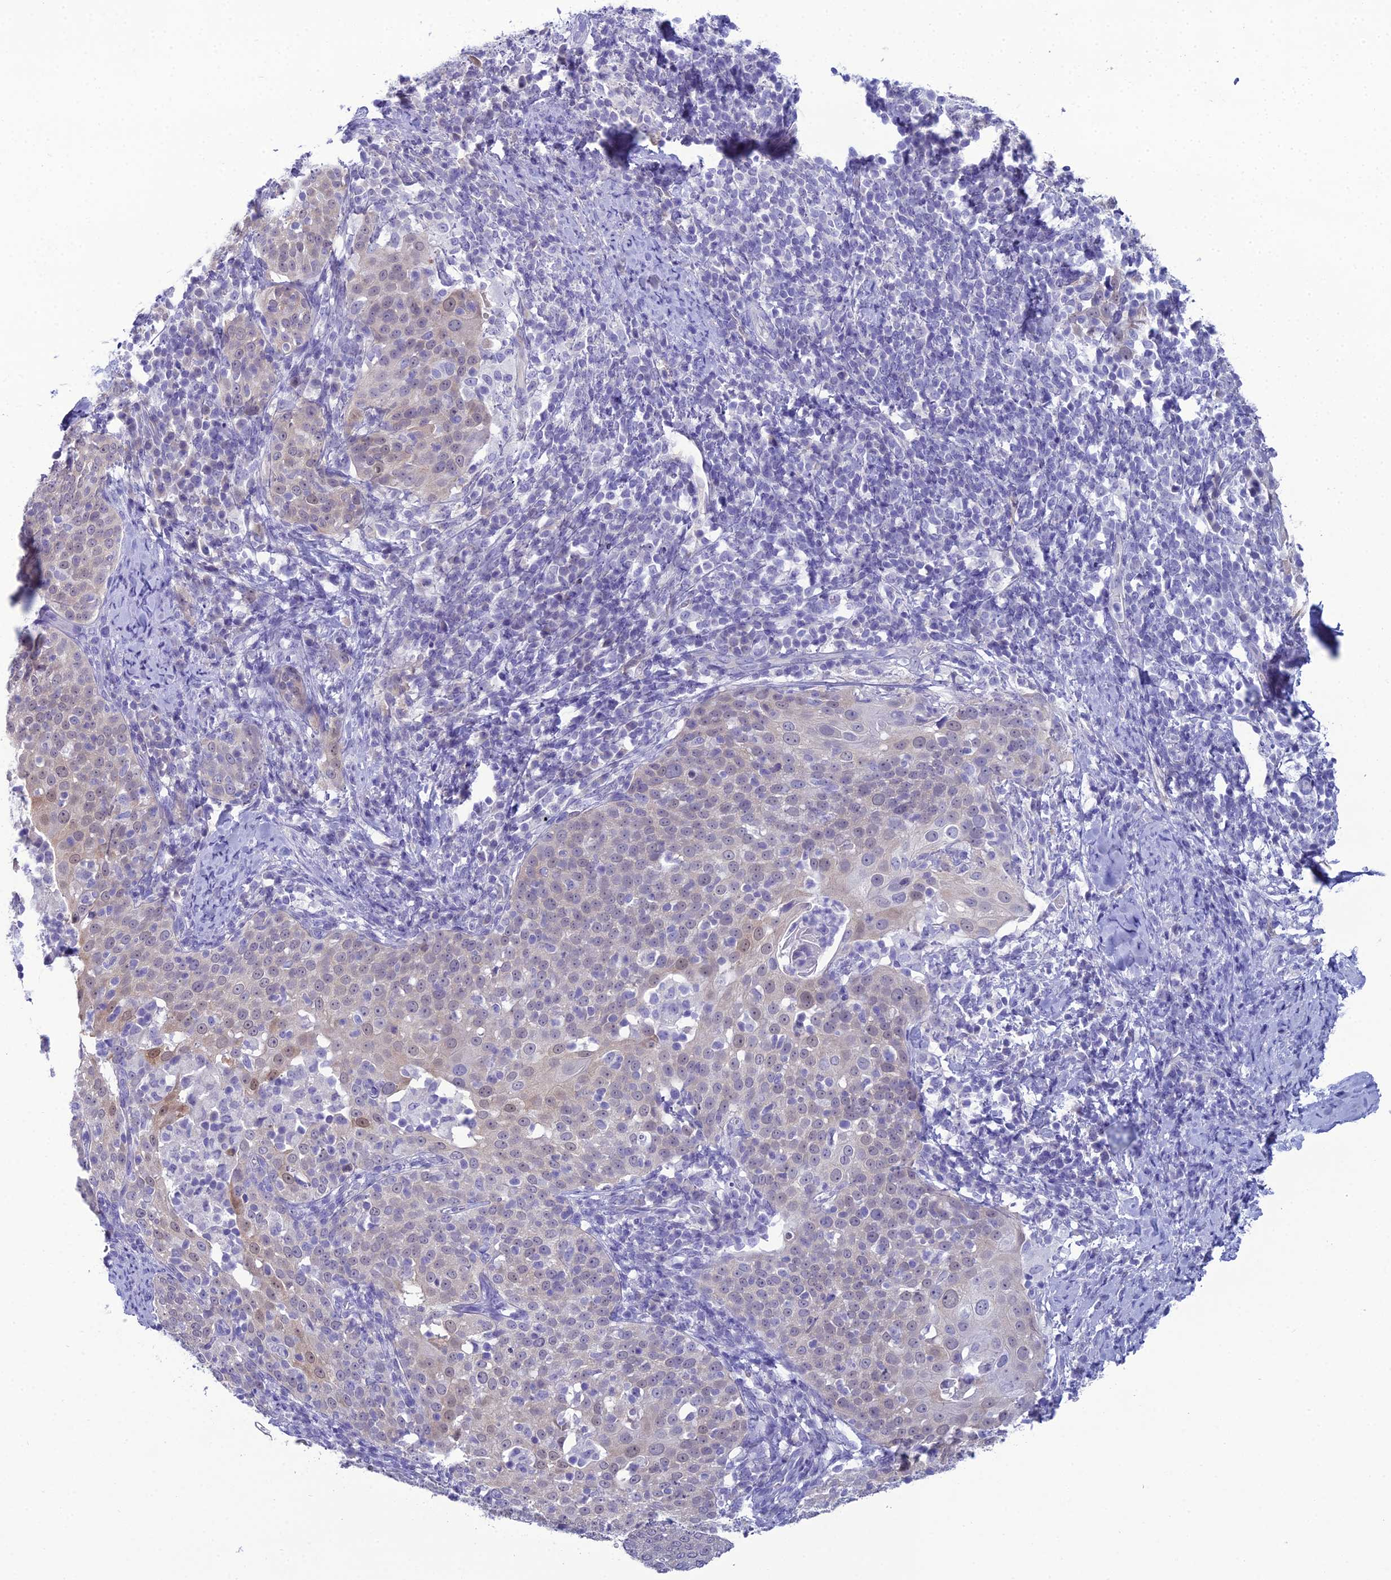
{"staining": {"intensity": "negative", "quantity": "none", "location": "none"}, "tissue": "cervical cancer", "cell_type": "Tumor cells", "image_type": "cancer", "snomed": [{"axis": "morphology", "description": "Squamous cell carcinoma, NOS"}, {"axis": "topography", "description": "Cervix"}], "caption": "IHC histopathology image of human cervical squamous cell carcinoma stained for a protein (brown), which demonstrates no positivity in tumor cells. The staining is performed using DAB (3,3'-diaminobenzidine) brown chromogen with nuclei counter-stained in using hematoxylin.", "gene": "GNPNAT1", "patient": {"sex": "female", "age": 57}}